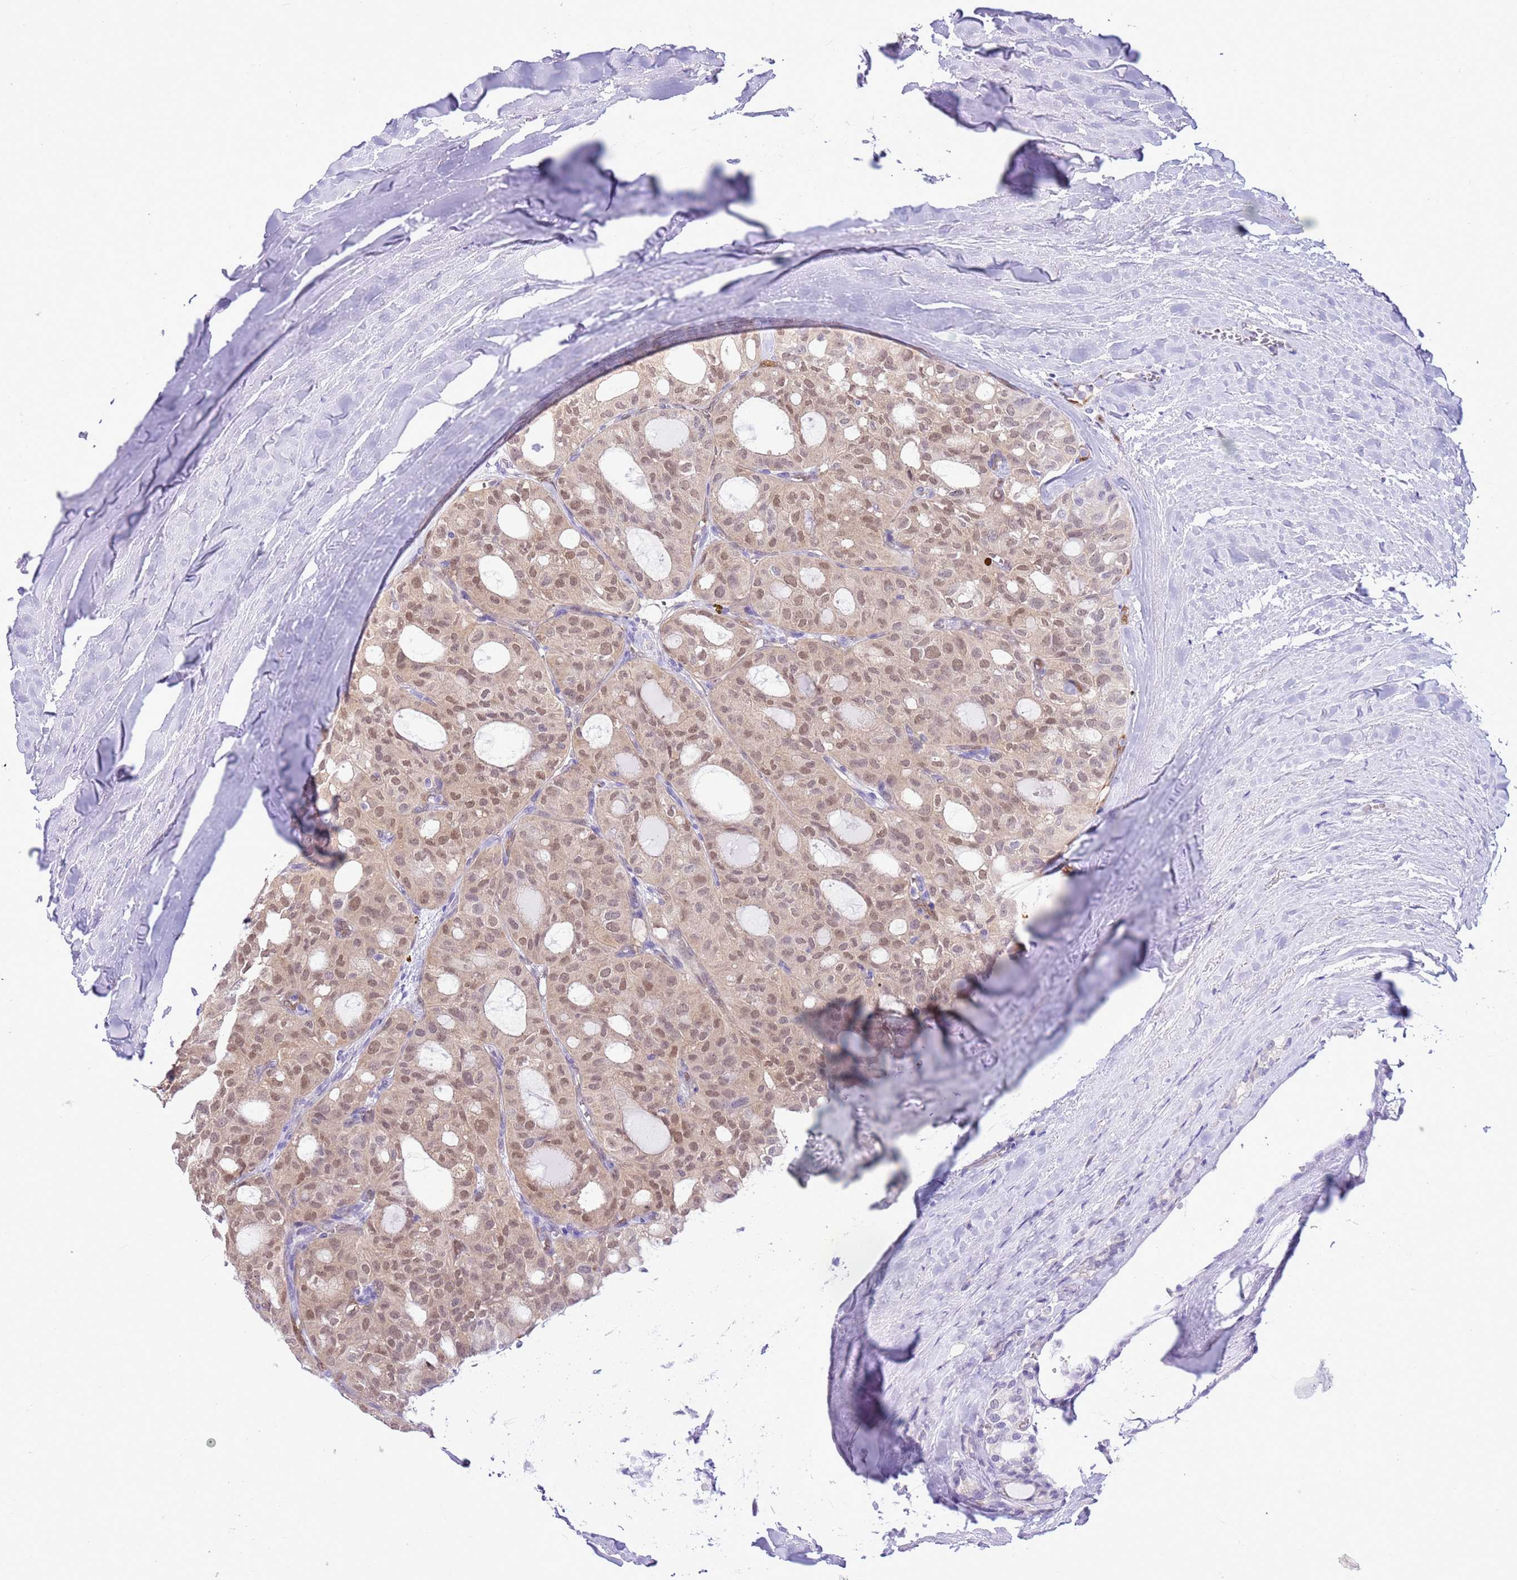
{"staining": {"intensity": "weak", "quantity": ">75%", "location": "nuclear"}, "tissue": "thyroid cancer", "cell_type": "Tumor cells", "image_type": "cancer", "snomed": [{"axis": "morphology", "description": "Follicular adenoma carcinoma, NOS"}, {"axis": "topography", "description": "Thyroid gland"}], "caption": "Thyroid cancer stained with immunohistochemistry (IHC) reveals weak nuclear expression in approximately >75% of tumor cells.", "gene": "DDI2", "patient": {"sex": "male", "age": 75}}